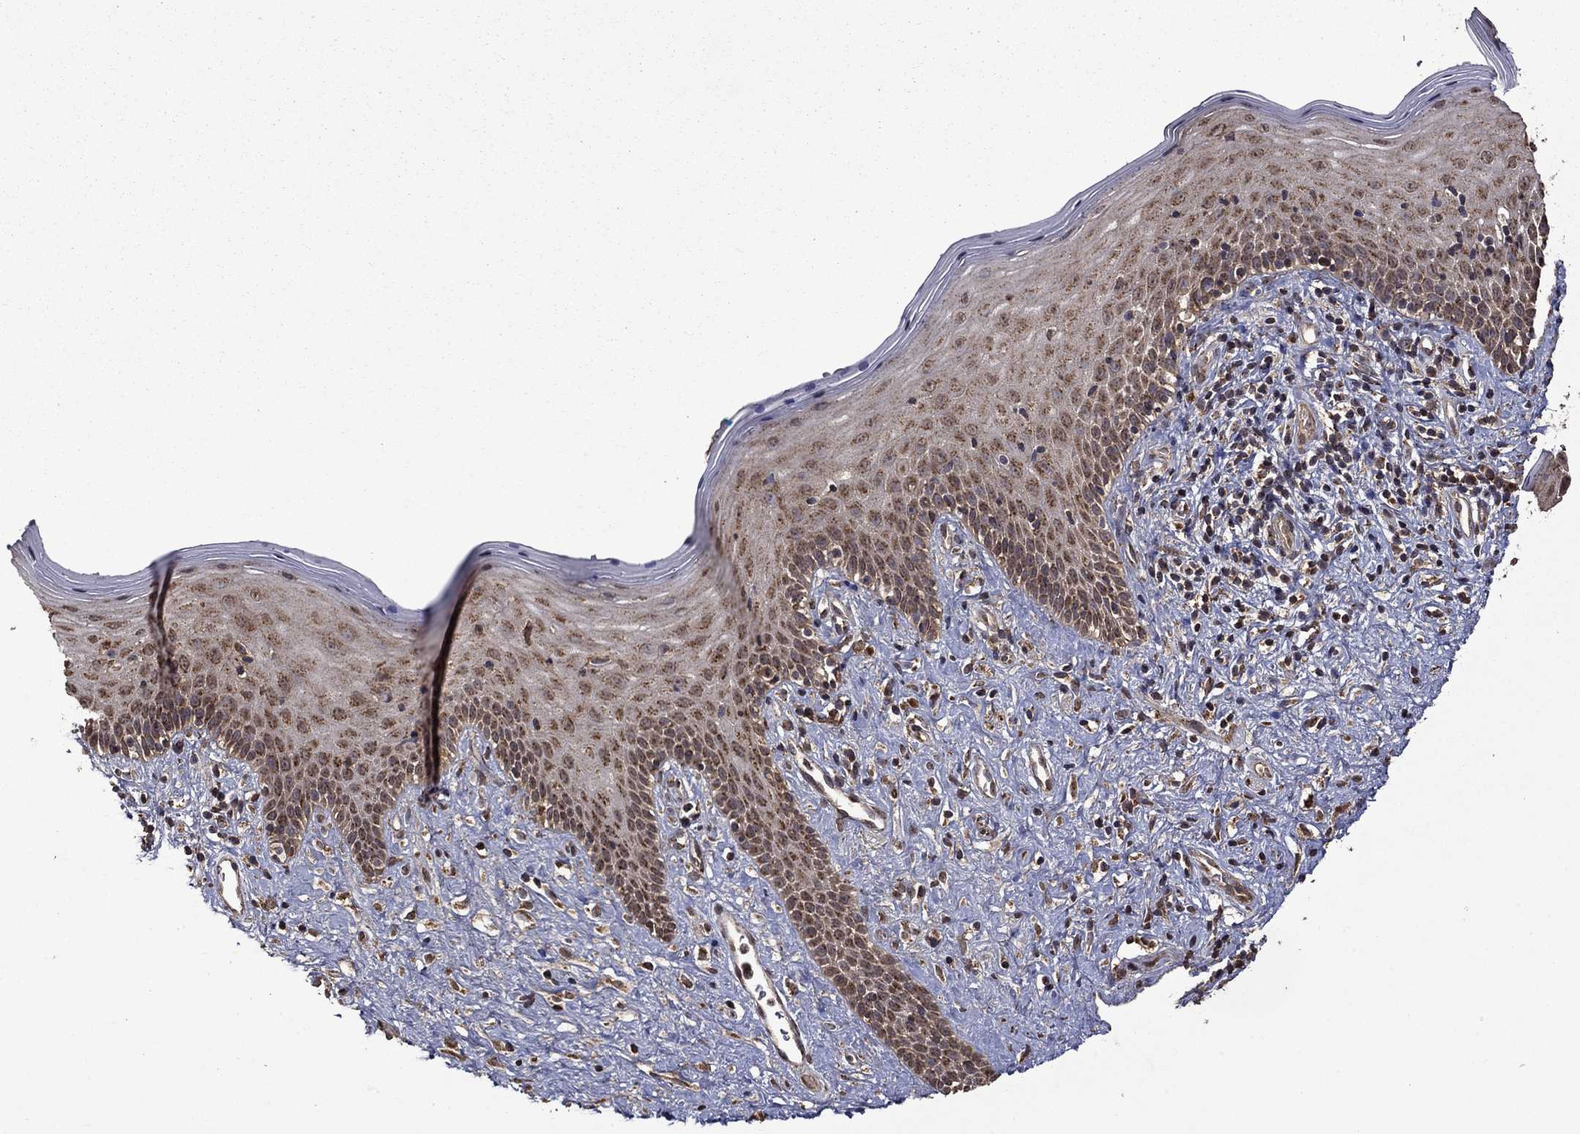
{"staining": {"intensity": "moderate", "quantity": ">75%", "location": "cytoplasmic/membranous"}, "tissue": "vagina", "cell_type": "Squamous epithelial cells", "image_type": "normal", "snomed": [{"axis": "morphology", "description": "Normal tissue, NOS"}, {"axis": "topography", "description": "Vagina"}], "caption": "High-magnification brightfield microscopy of normal vagina stained with DAB (3,3'-diaminobenzidine) (brown) and counterstained with hematoxylin (blue). squamous epithelial cells exhibit moderate cytoplasmic/membranous expression is identified in about>75% of cells.", "gene": "ITM2B", "patient": {"sex": "female", "age": 47}}